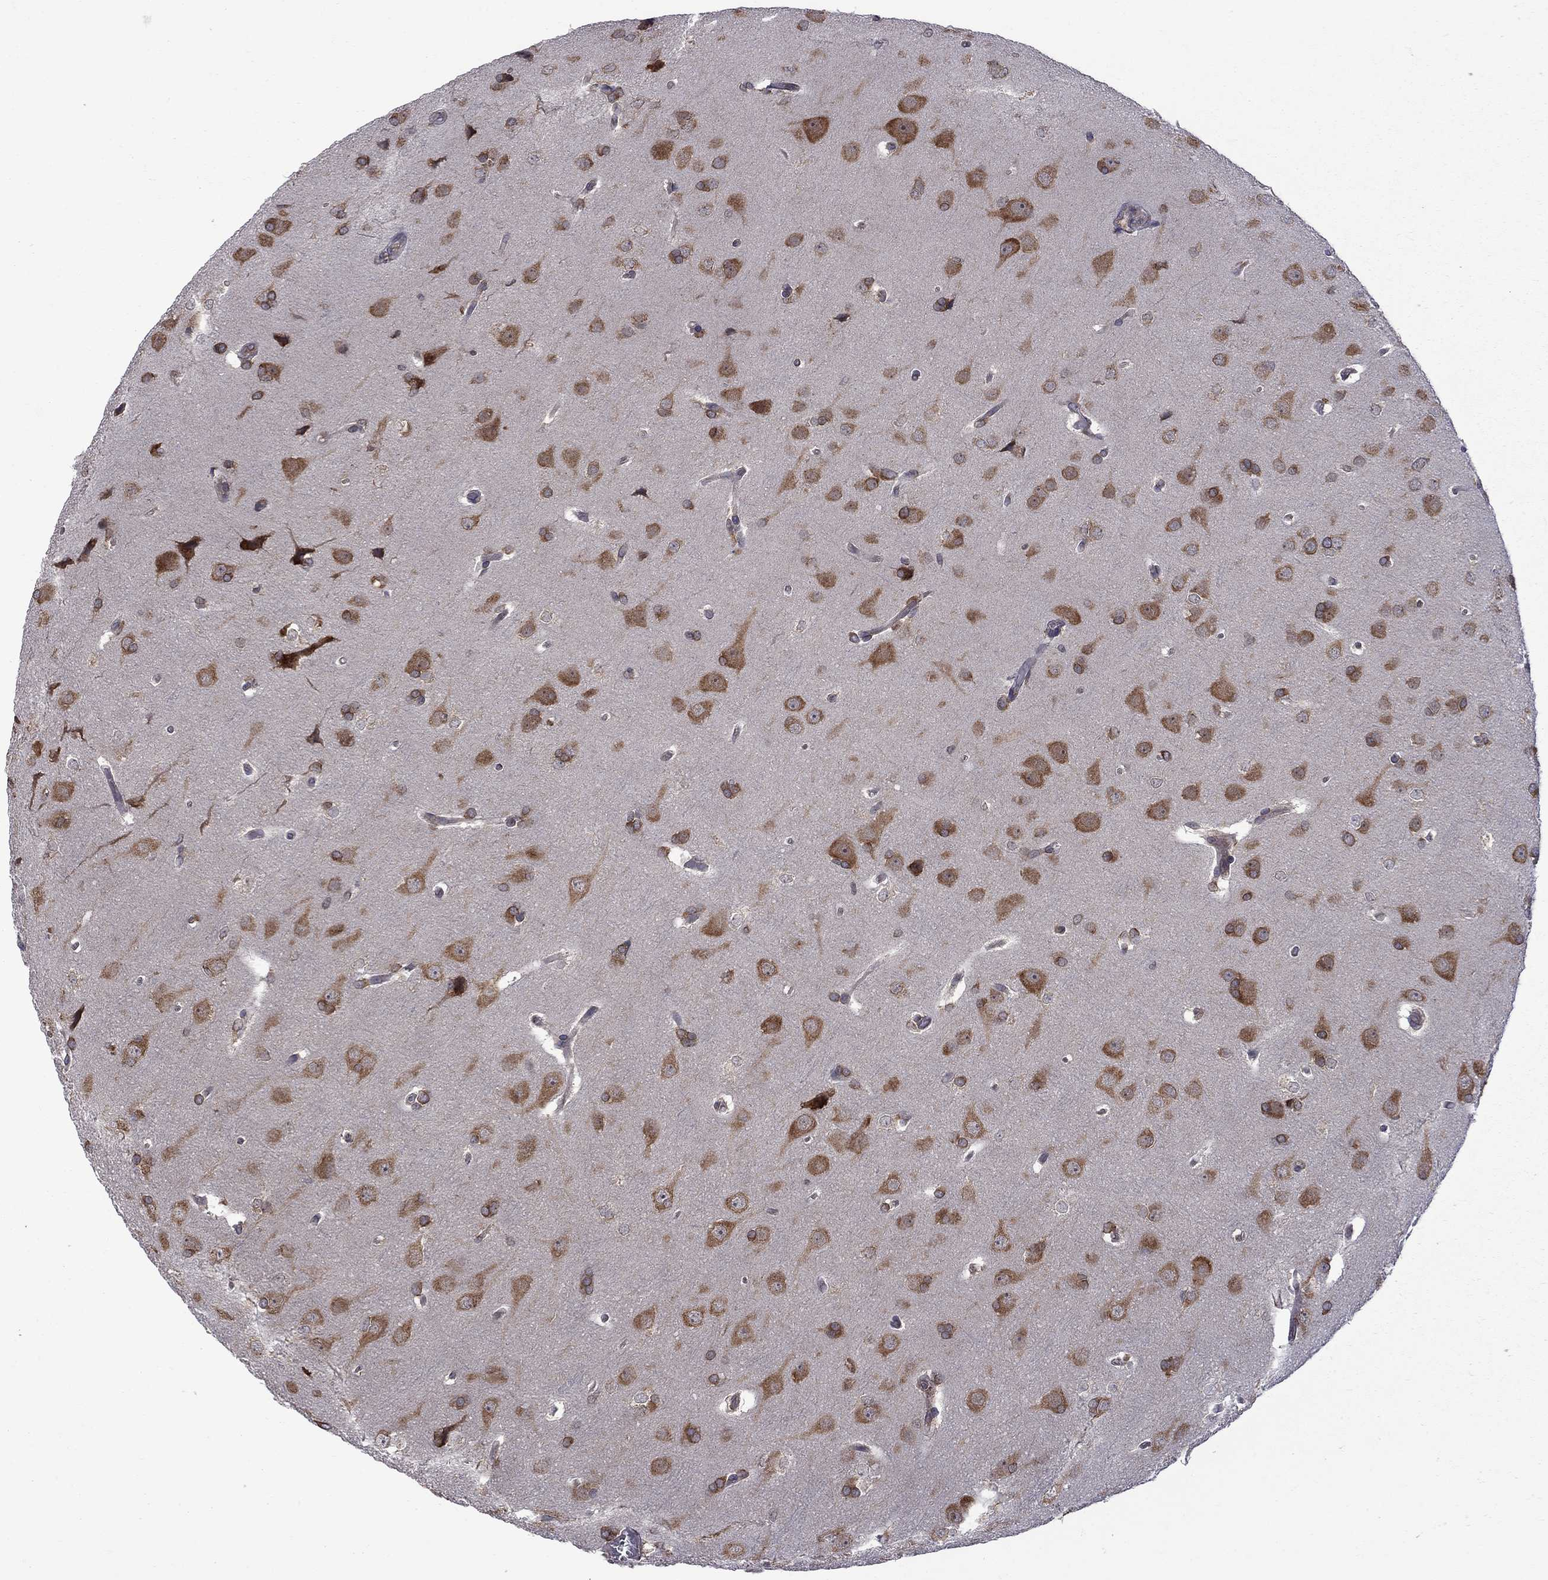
{"staining": {"intensity": "strong", "quantity": ">75%", "location": "cytoplasmic/membranous"}, "tissue": "glioma", "cell_type": "Tumor cells", "image_type": "cancer", "snomed": [{"axis": "morphology", "description": "Glioma, malignant, Low grade"}, {"axis": "topography", "description": "Brain"}], "caption": "A brown stain shows strong cytoplasmic/membranous staining of a protein in human glioma tumor cells. (IHC, brightfield microscopy, high magnification).", "gene": "NAA50", "patient": {"sex": "female", "age": 32}}